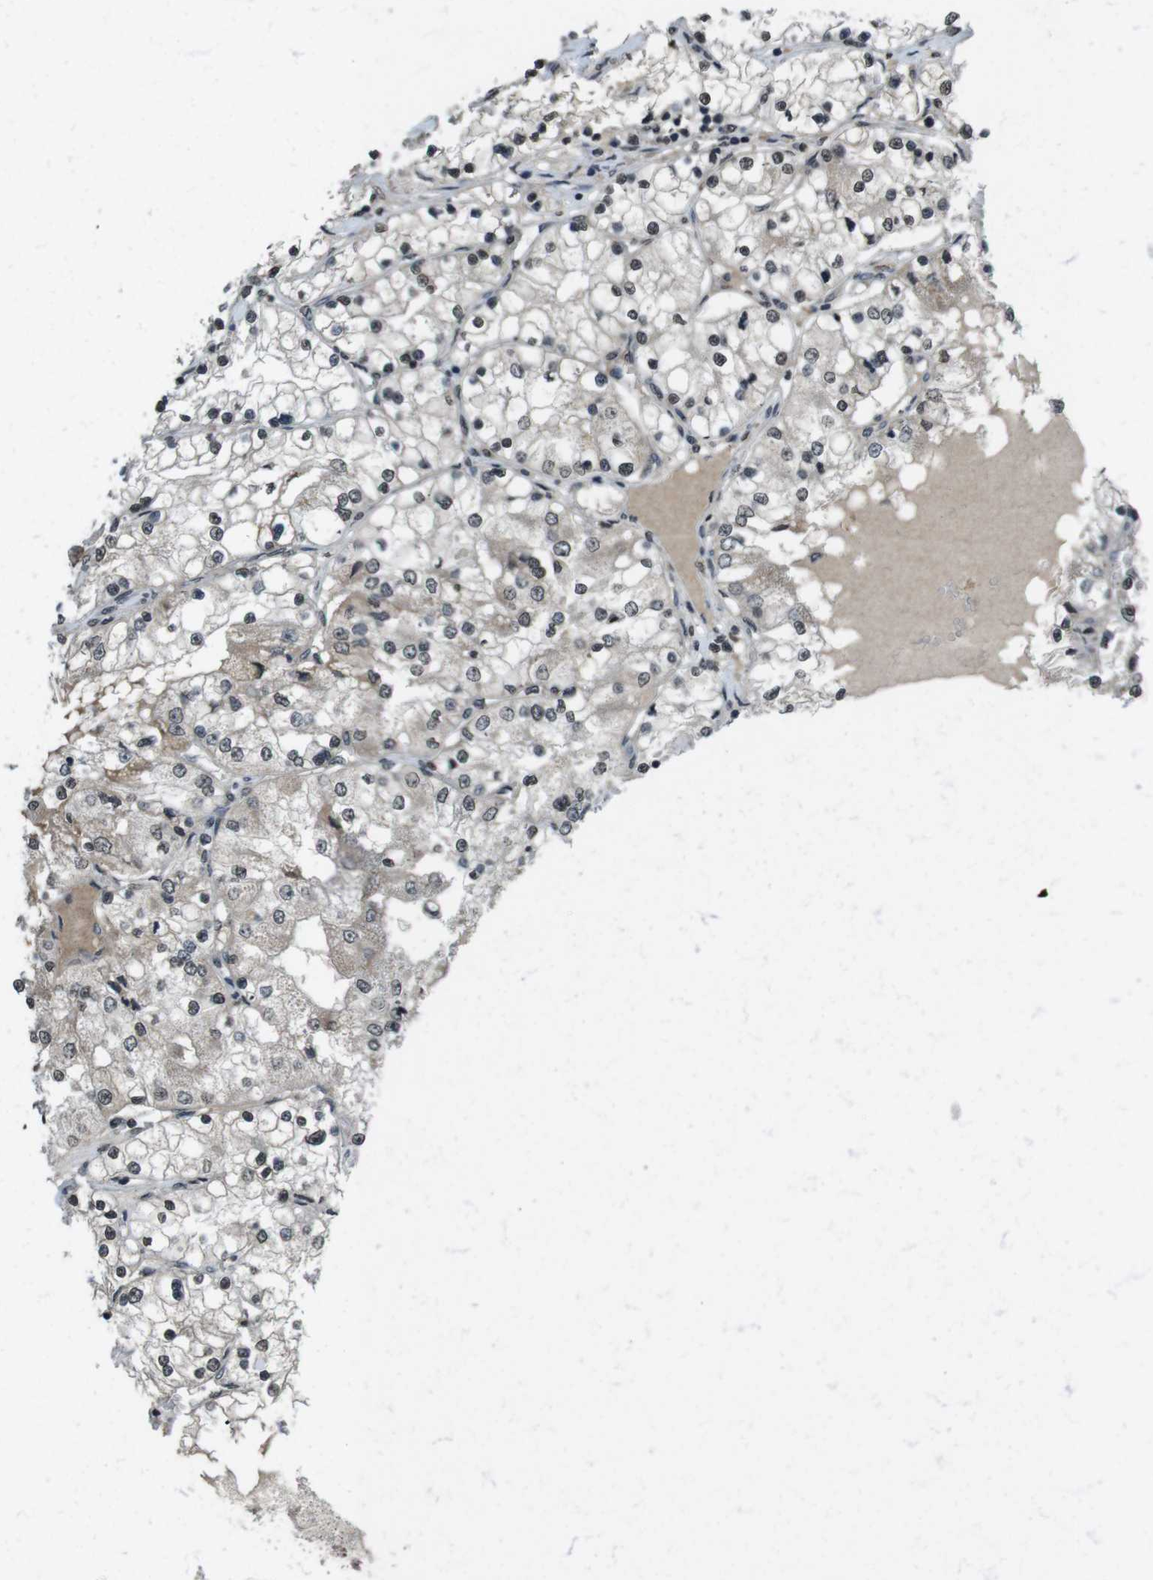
{"staining": {"intensity": "moderate", "quantity": "25%-75%", "location": "nuclear"}, "tissue": "renal cancer", "cell_type": "Tumor cells", "image_type": "cancer", "snomed": [{"axis": "morphology", "description": "Adenocarcinoma, NOS"}, {"axis": "topography", "description": "Kidney"}], "caption": "Protein staining reveals moderate nuclear expression in about 25%-75% of tumor cells in renal adenocarcinoma. The protein of interest is shown in brown color, while the nuclei are stained blue.", "gene": "MAF", "patient": {"sex": "male", "age": 68}}